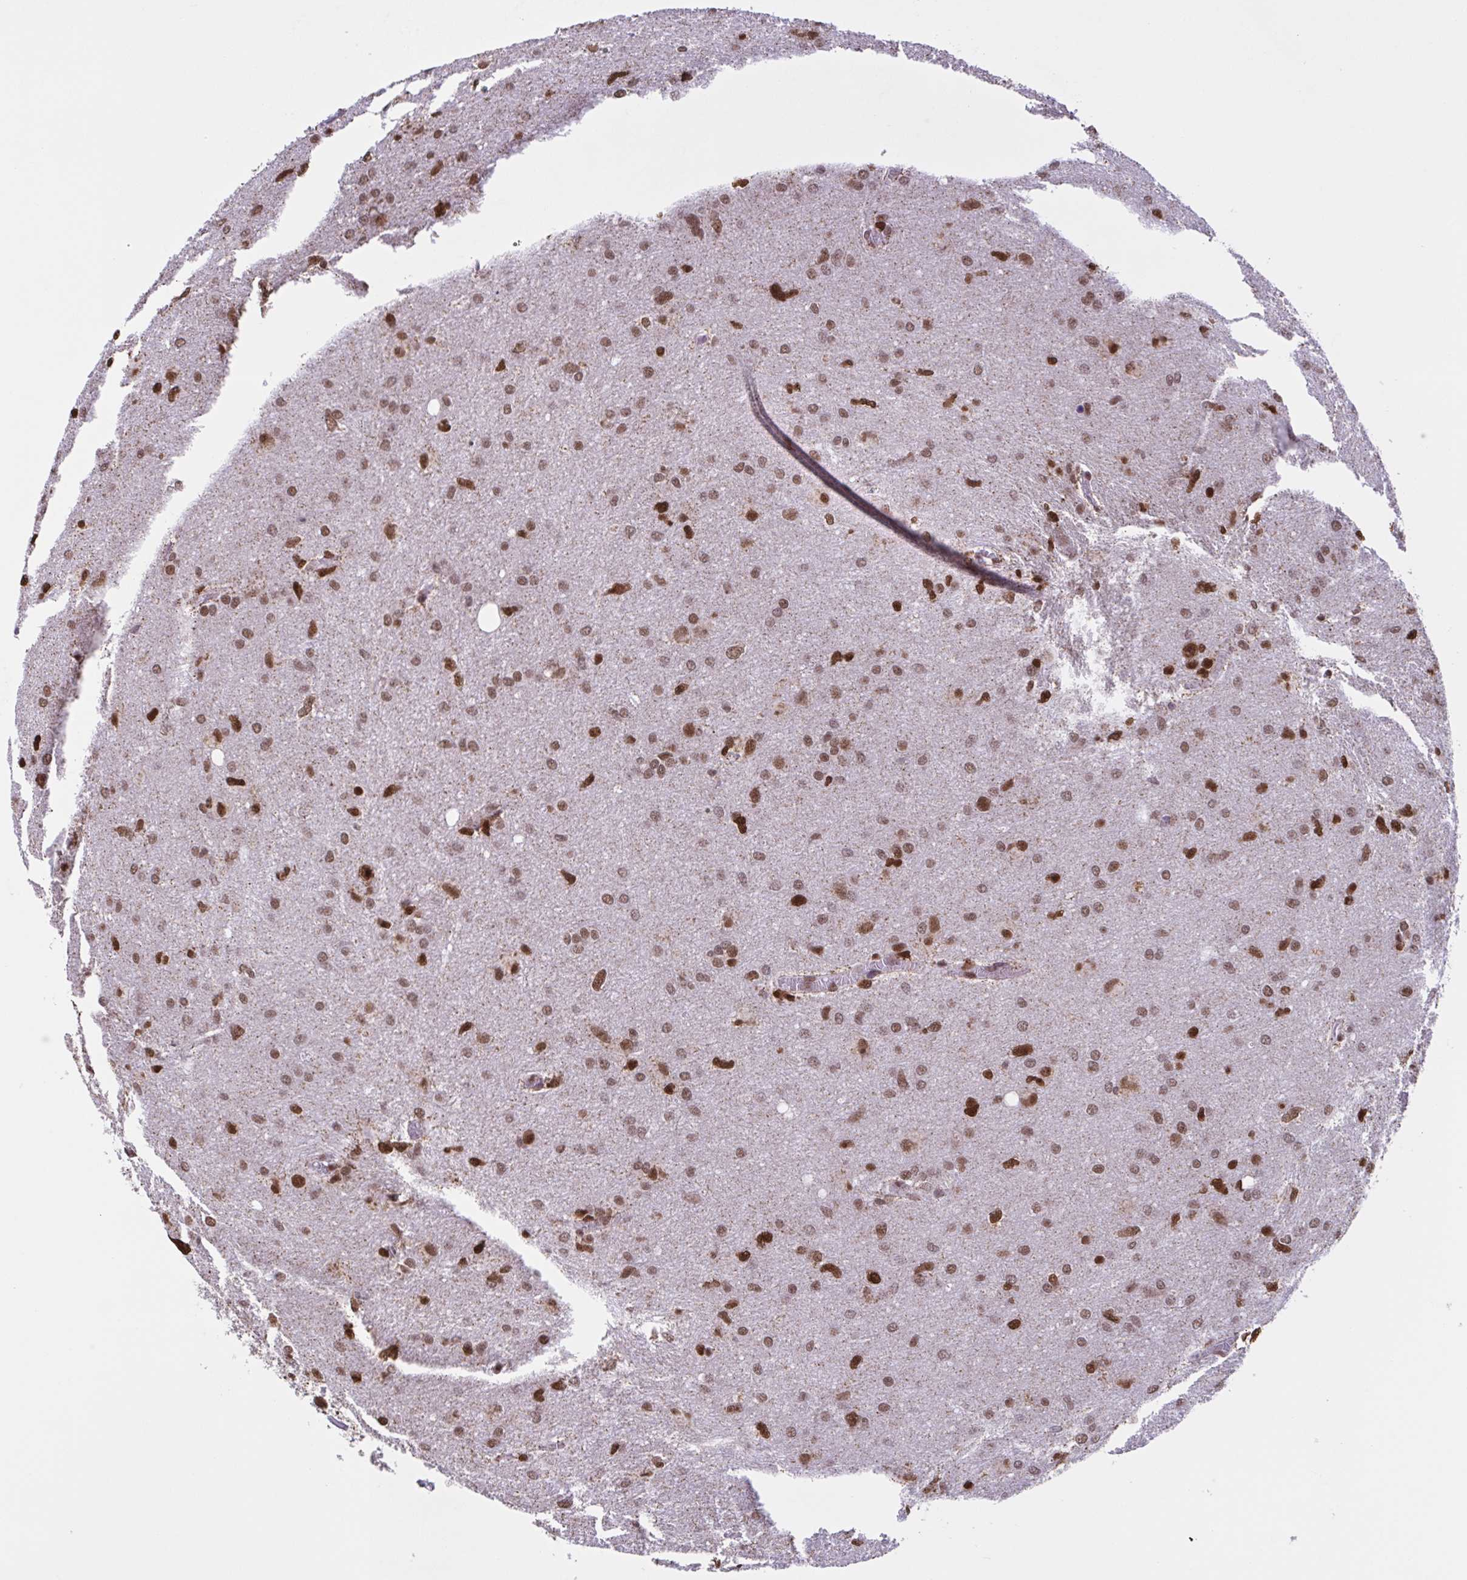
{"staining": {"intensity": "moderate", "quantity": ">75%", "location": "nuclear"}, "tissue": "glioma", "cell_type": "Tumor cells", "image_type": "cancer", "snomed": [{"axis": "morphology", "description": "Glioma, malignant, High grade"}, {"axis": "topography", "description": "Brain"}], "caption": "DAB immunohistochemical staining of human high-grade glioma (malignant) exhibits moderate nuclear protein expression in about >75% of tumor cells.", "gene": "TIMM21", "patient": {"sex": "male", "age": 53}}